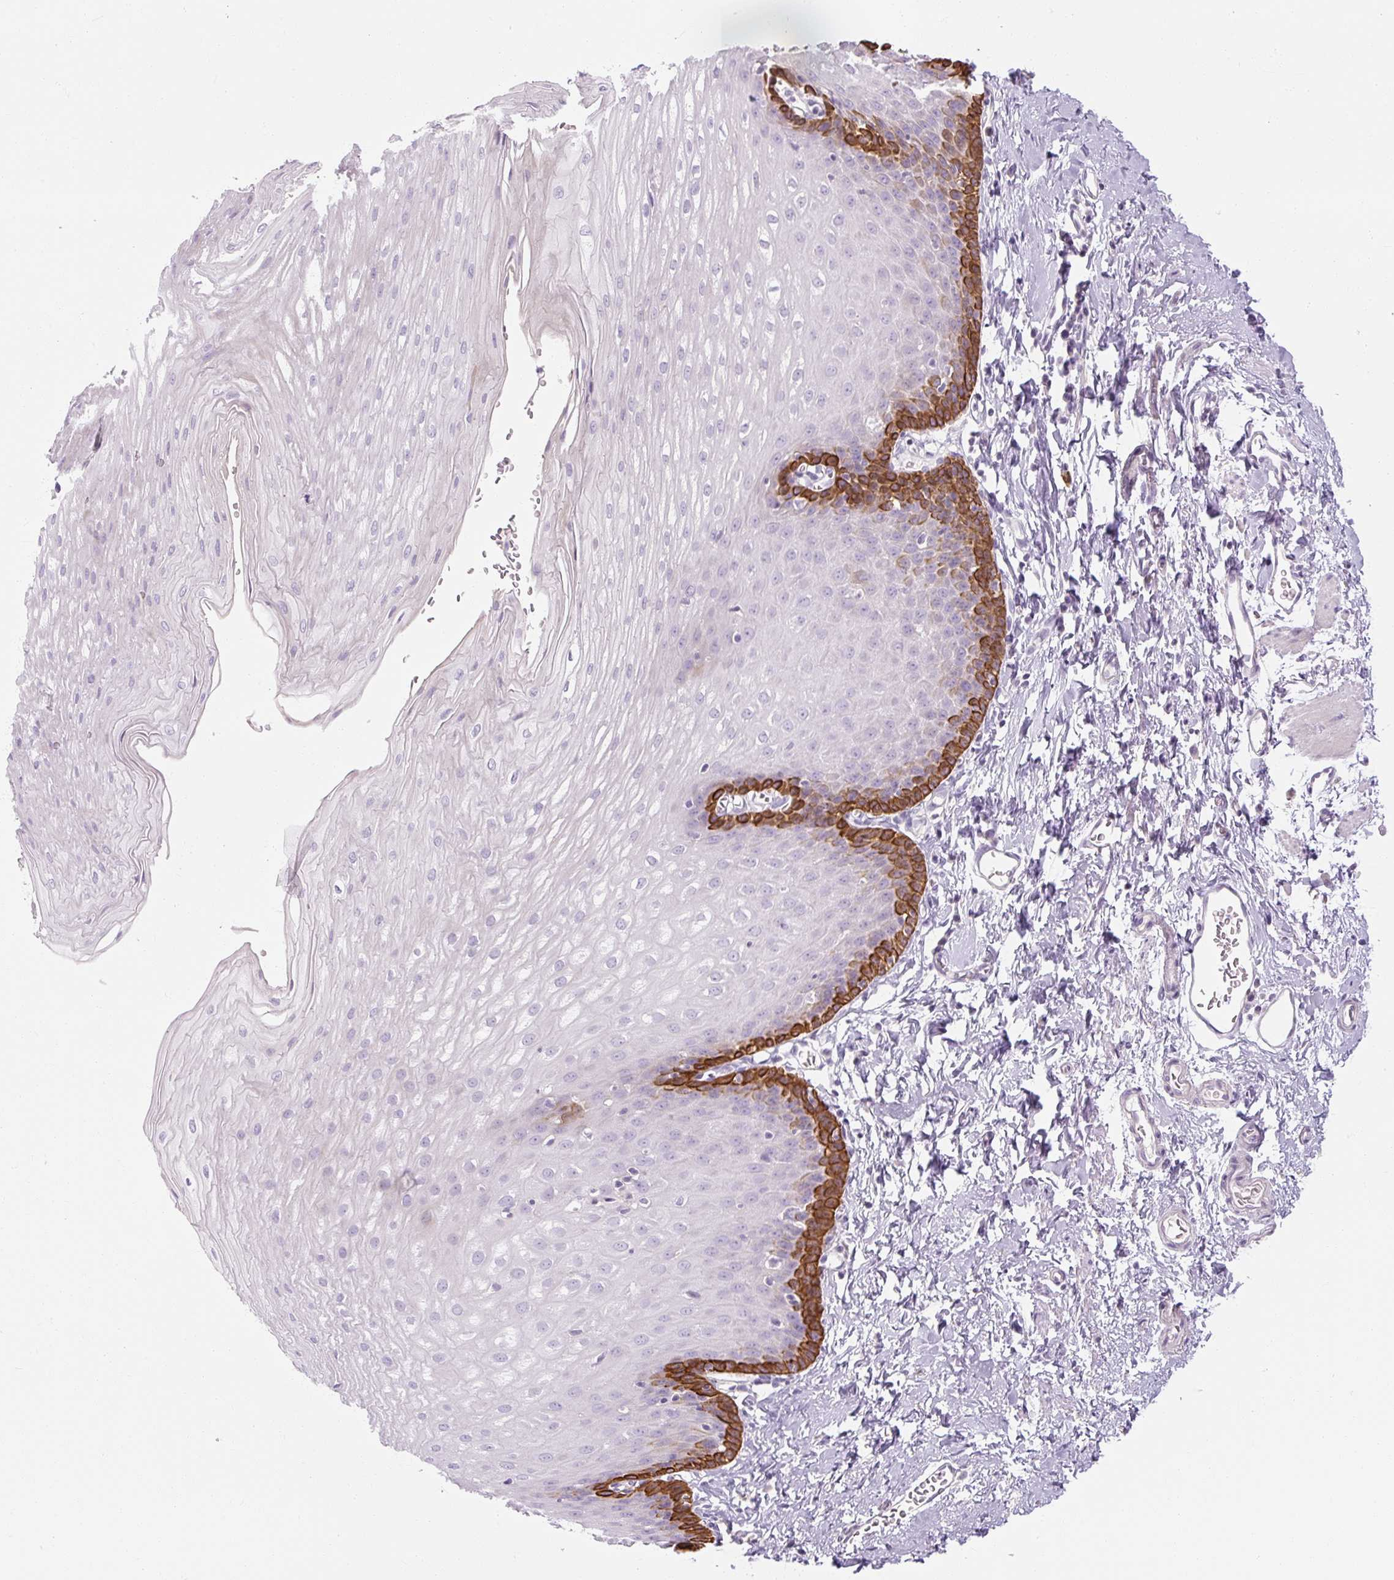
{"staining": {"intensity": "strong", "quantity": "<25%", "location": "cytoplasmic/membranous"}, "tissue": "esophagus", "cell_type": "Squamous epithelial cells", "image_type": "normal", "snomed": [{"axis": "morphology", "description": "Normal tissue, NOS"}, {"axis": "topography", "description": "Esophagus"}], "caption": "Protein positivity by immunohistochemistry exhibits strong cytoplasmic/membranous positivity in approximately <25% of squamous epithelial cells in unremarkable esophagus.", "gene": "NFE2L3", "patient": {"sex": "male", "age": 70}}